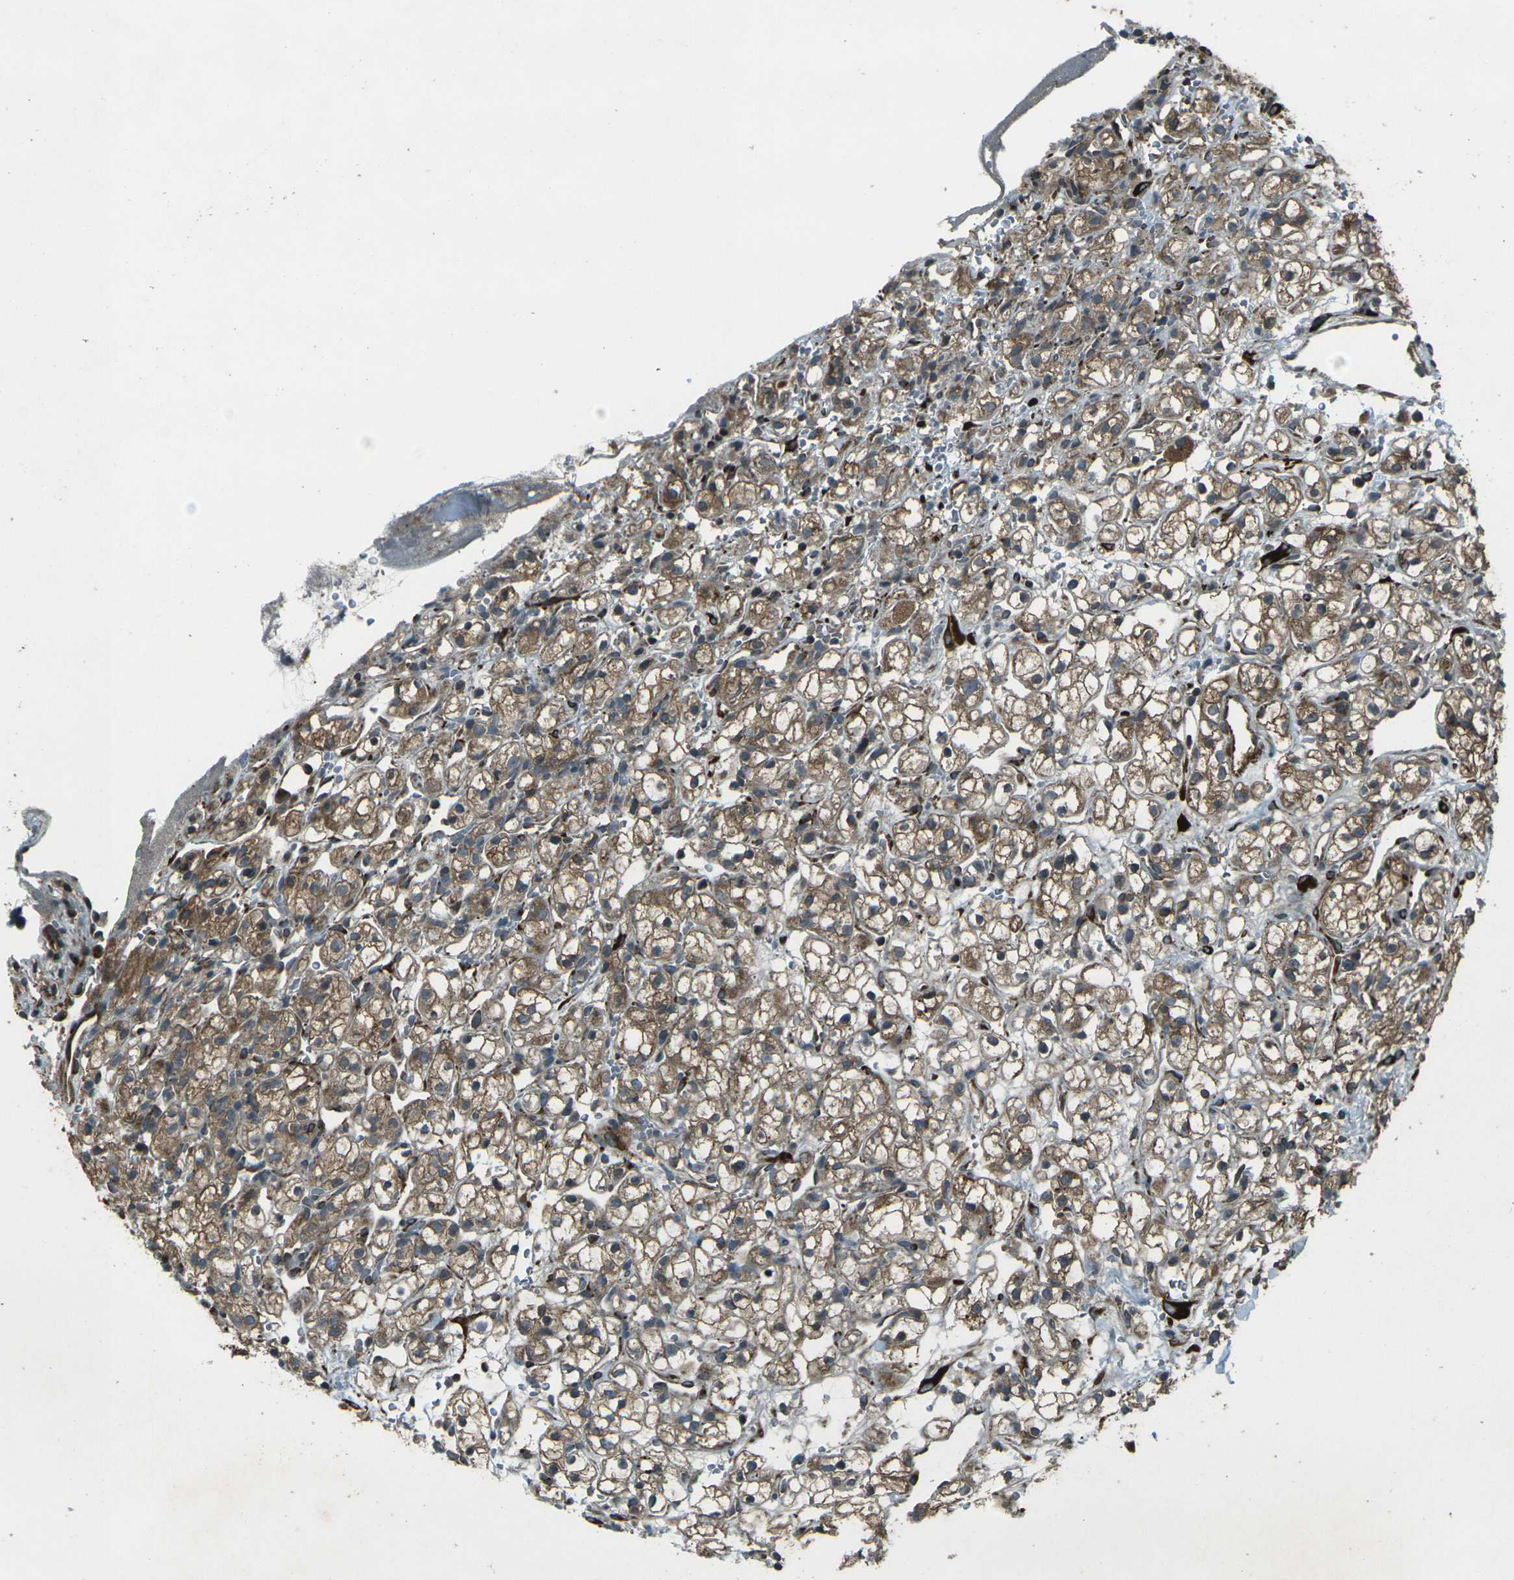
{"staining": {"intensity": "moderate", "quantity": ">75%", "location": "cytoplasmic/membranous"}, "tissue": "renal cancer", "cell_type": "Tumor cells", "image_type": "cancer", "snomed": [{"axis": "morphology", "description": "Adenocarcinoma, NOS"}, {"axis": "topography", "description": "Kidney"}], "caption": "Renal cancer (adenocarcinoma) stained for a protein (brown) displays moderate cytoplasmic/membranous positive positivity in about >75% of tumor cells.", "gene": "LSMEM1", "patient": {"sex": "male", "age": 61}}